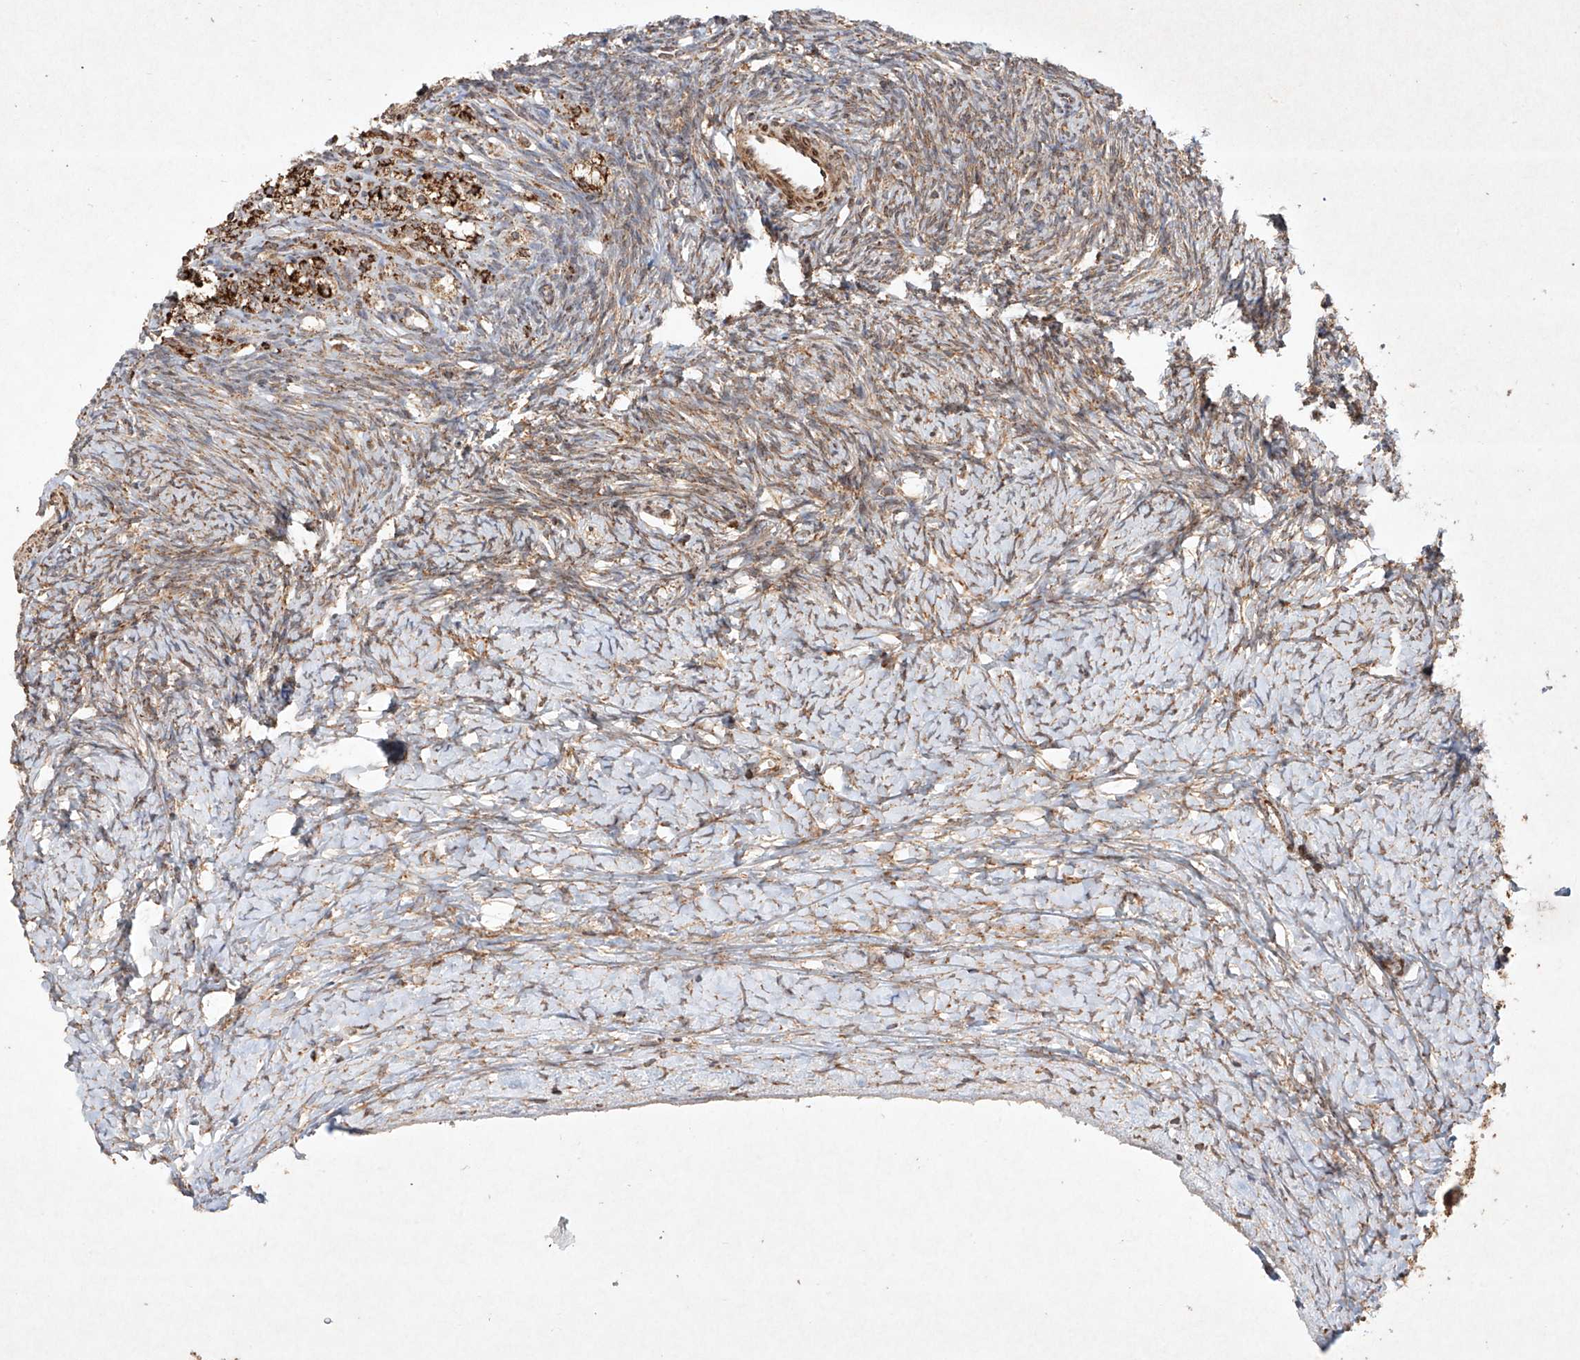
{"staining": {"intensity": "weak", "quantity": "25%-75%", "location": "cytoplasmic/membranous"}, "tissue": "ovary", "cell_type": "Ovarian stroma cells", "image_type": "normal", "snomed": [{"axis": "morphology", "description": "Normal tissue, NOS"}, {"axis": "morphology", "description": "Developmental malformation"}, {"axis": "topography", "description": "Ovary"}], "caption": "Benign ovary was stained to show a protein in brown. There is low levels of weak cytoplasmic/membranous positivity in about 25%-75% of ovarian stroma cells.", "gene": "SEMA3B", "patient": {"sex": "female", "age": 39}}